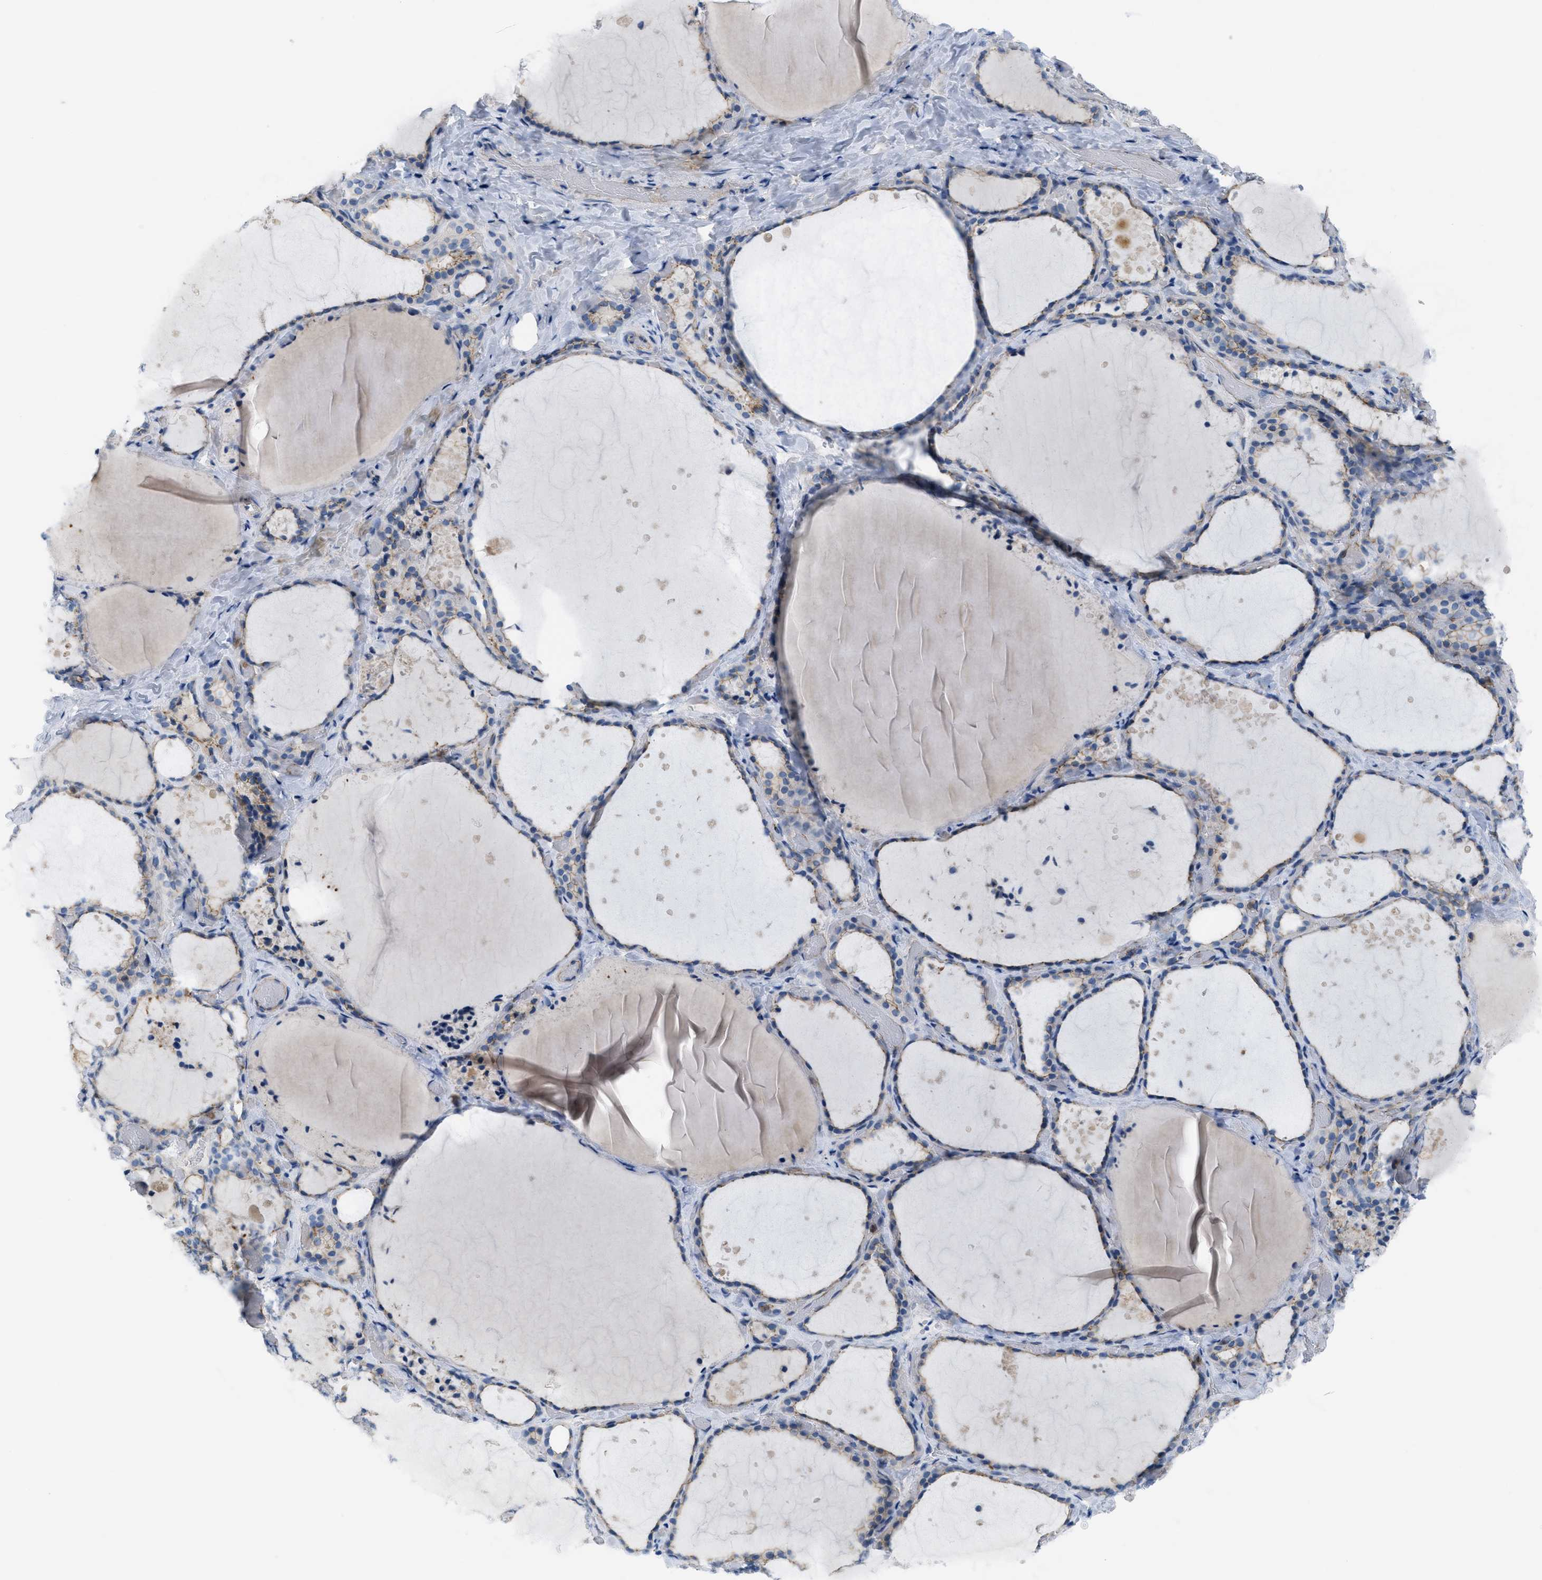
{"staining": {"intensity": "weak", "quantity": "25%-75%", "location": "cytoplasmic/membranous"}, "tissue": "thyroid gland", "cell_type": "Glandular cells", "image_type": "normal", "snomed": [{"axis": "morphology", "description": "Normal tissue, NOS"}, {"axis": "topography", "description": "Thyroid gland"}], "caption": "Glandular cells demonstrate weak cytoplasmic/membranous expression in approximately 25%-75% of cells in benign thyroid gland.", "gene": "CRB3", "patient": {"sex": "female", "age": 44}}